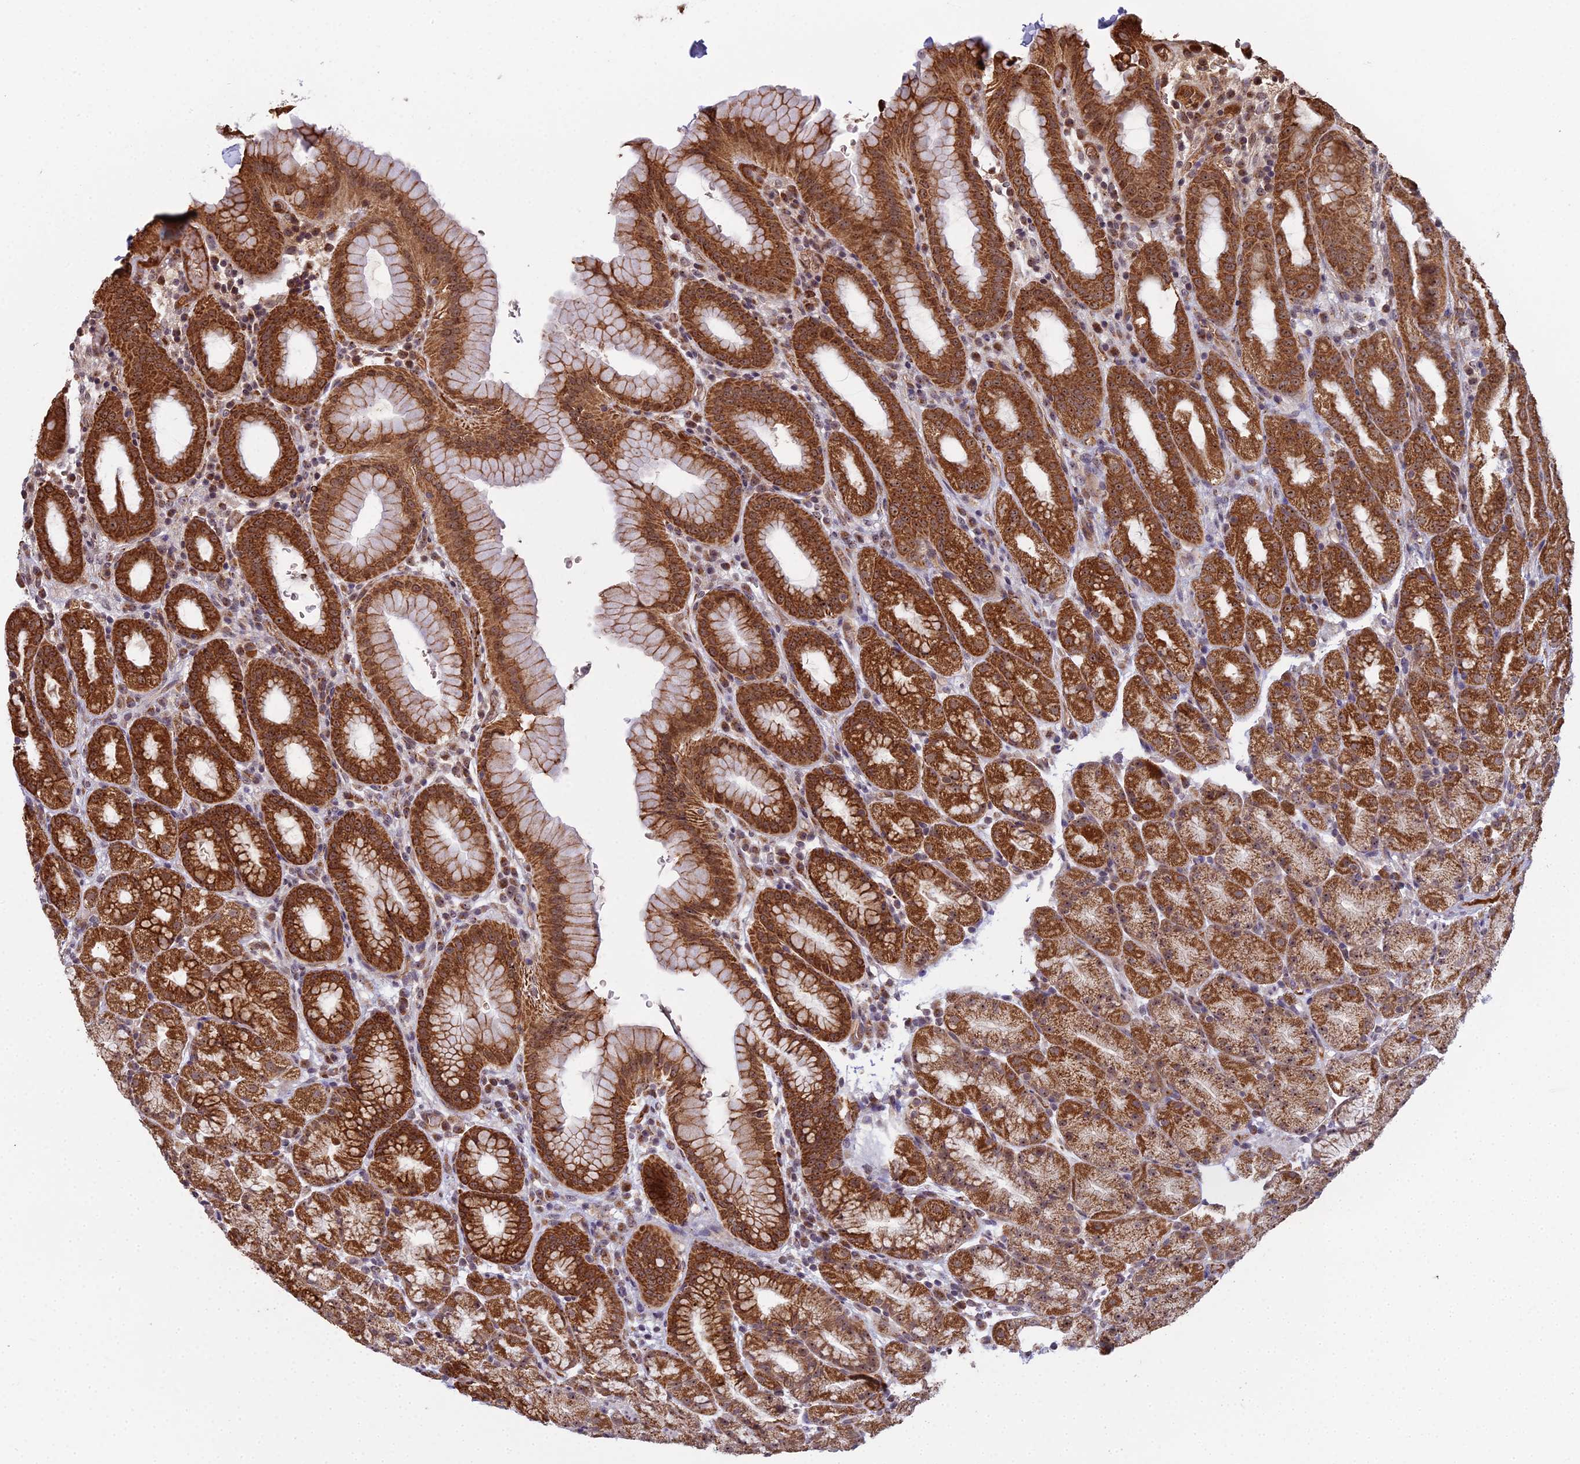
{"staining": {"intensity": "strong", "quantity": ">75%", "location": "cytoplasmic/membranous,nuclear"}, "tissue": "stomach", "cell_type": "Glandular cells", "image_type": "normal", "snomed": [{"axis": "morphology", "description": "Normal tissue, NOS"}, {"axis": "topography", "description": "Stomach, upper"}, {"axis": "topography", "description": "Stomach, lower"}, {"axis": "topography", "description": "Small intestine"}], "caption": "DAB (3,3'-diaminobenzidine) immunohistochemical staining of unremarkable stomach displays strong cytoplasmic/membranous,nuclear protein expression in approximately >75% of glandular cells. (Brightfield microscopy of DAB IHC at high magnification).", "gene": "MEOX1", "patient": {"sex": "male", "age": 68}}